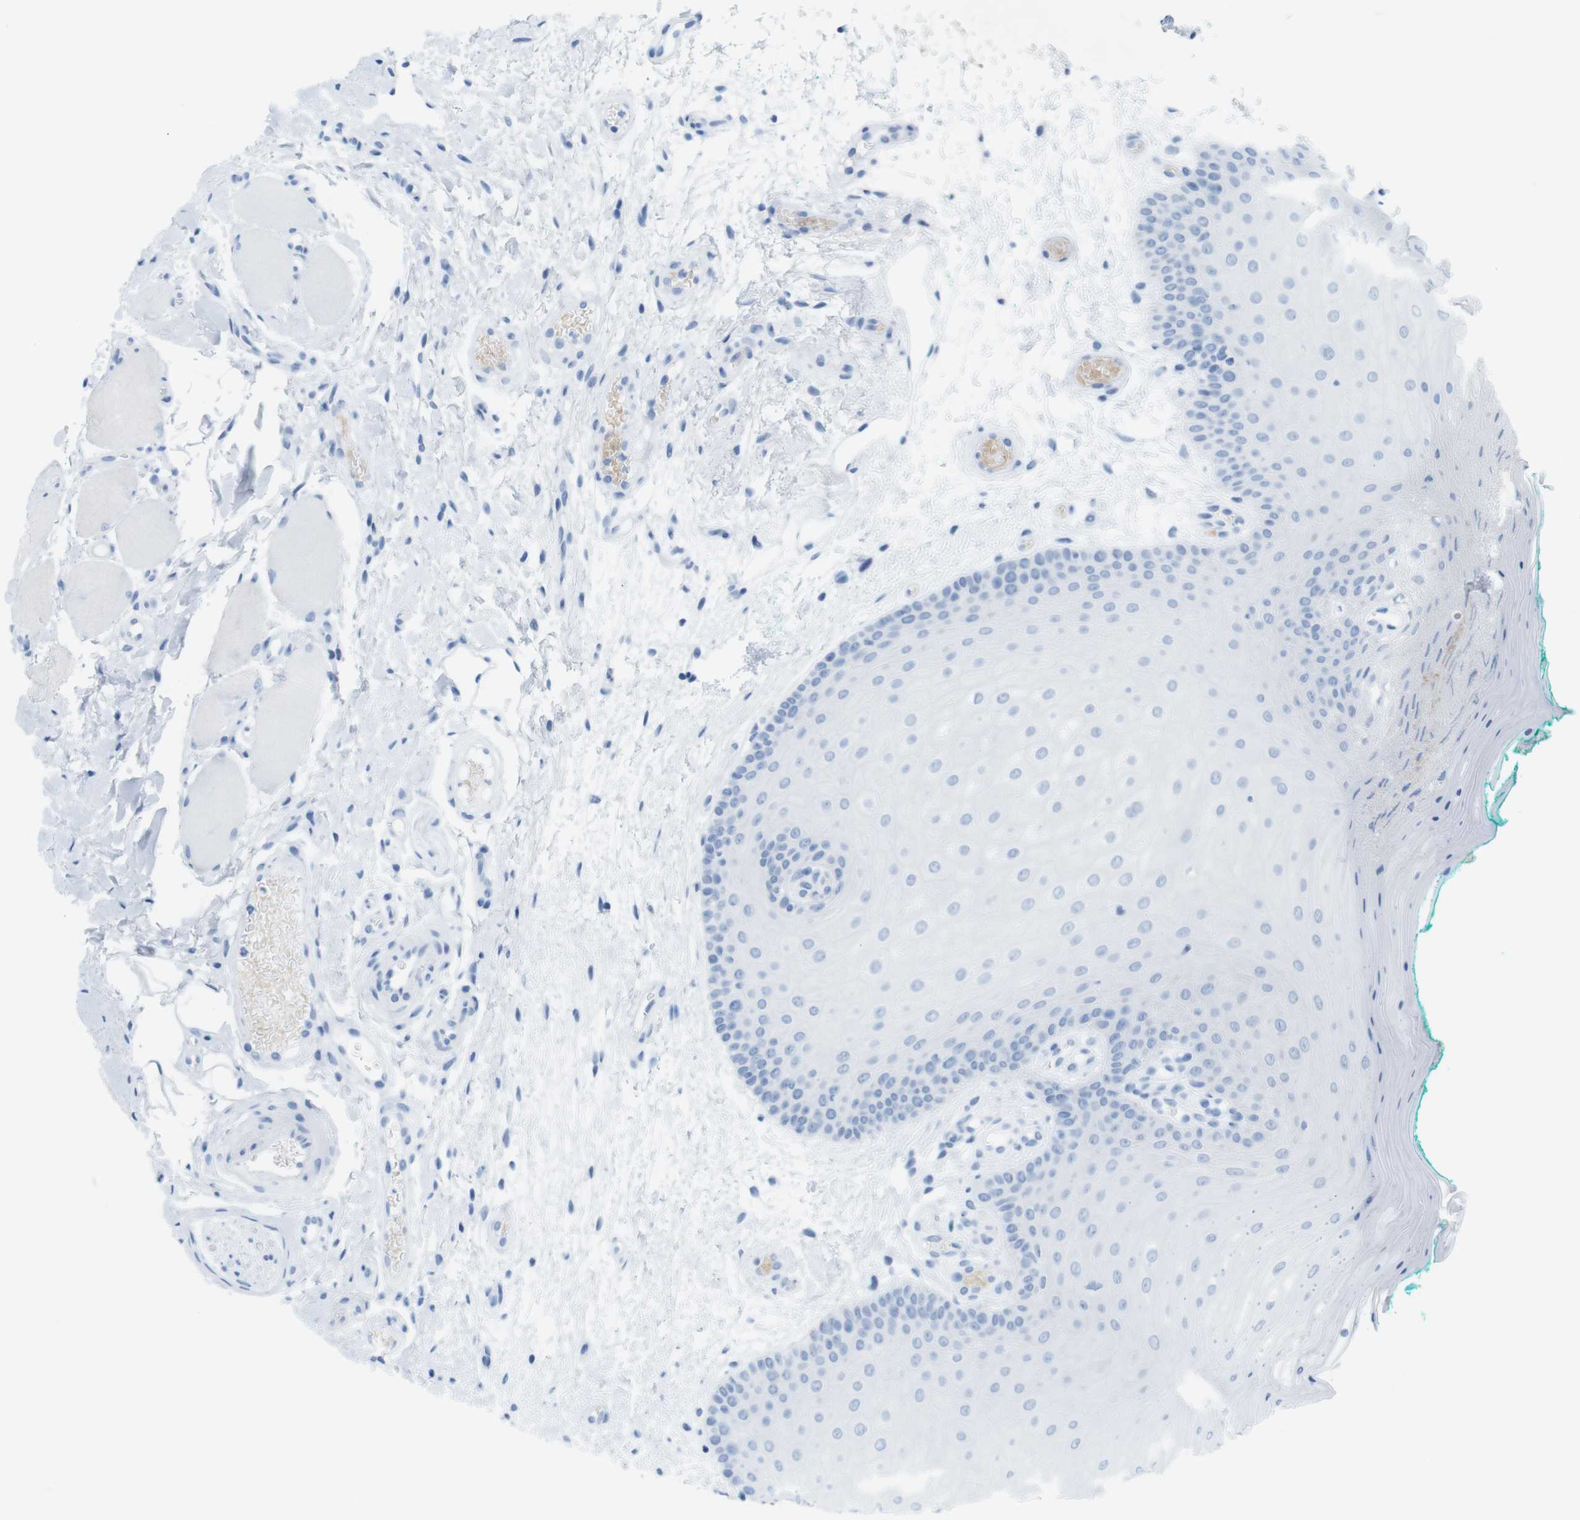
{"staining": {"intensity": "negative", "quantity": "none", "location": "none"}, "tissue": "oral mucosa", "cell_type": "Squamous epithelial cells", "image_type": "normal", "snomed": [{"axis": "morphology", "description": "Normal tissue, NOS"}, {"axis": "topography", "description": "Skeletal muscle"}, {"axis": "topography", "description": "Oral tissue"}], "caption": "Micrograph shows no significant protein expression in squamous epithelial cells of normal oral mucosa.", "gene": "TNNT2", "patient": {"sex": "male", "age": 58}}